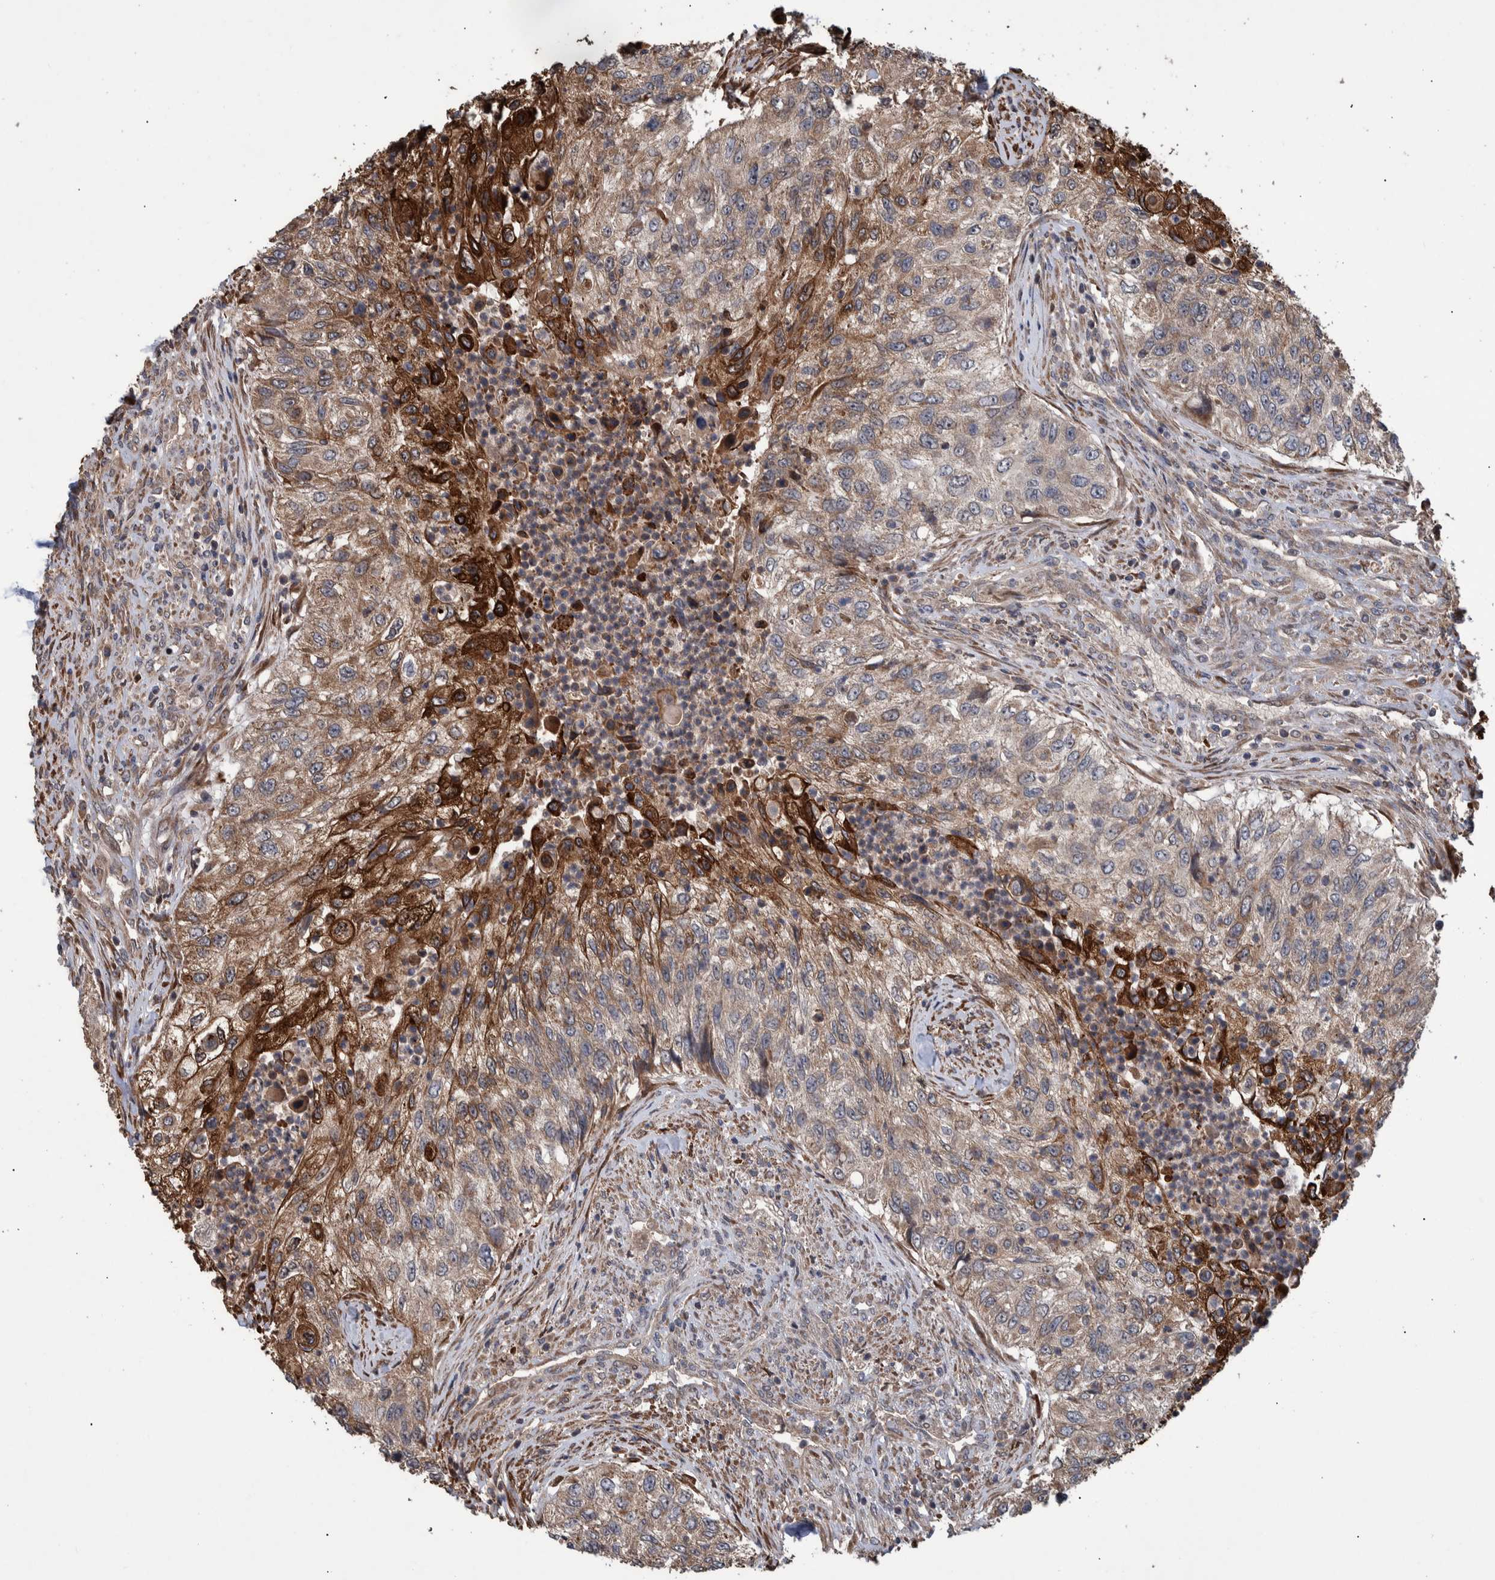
{"staining": {"intensity": "strong", "quantity": "<25%", "location": "cytoplasmic/membranous"}, "tissue": "urothelial cancer", "cell_type": "Tumor cells", "image_type": "cancer", "snomed": [{"axis": "morphology", "description": "Urothelial carcinoma, High grade"}, {"axis": "topography", "description": "Urinary bladder"}], "caption": "This histopathology image exhibits immunohistochemistry (IHC) staining of urothelial carcinoma (high-grade), with medium strong cytoplasmic/membranous staining in about <25% of tumor cells.", "gene": "B3GNTL1", "patient": {"sex": "female", "age": 60}}